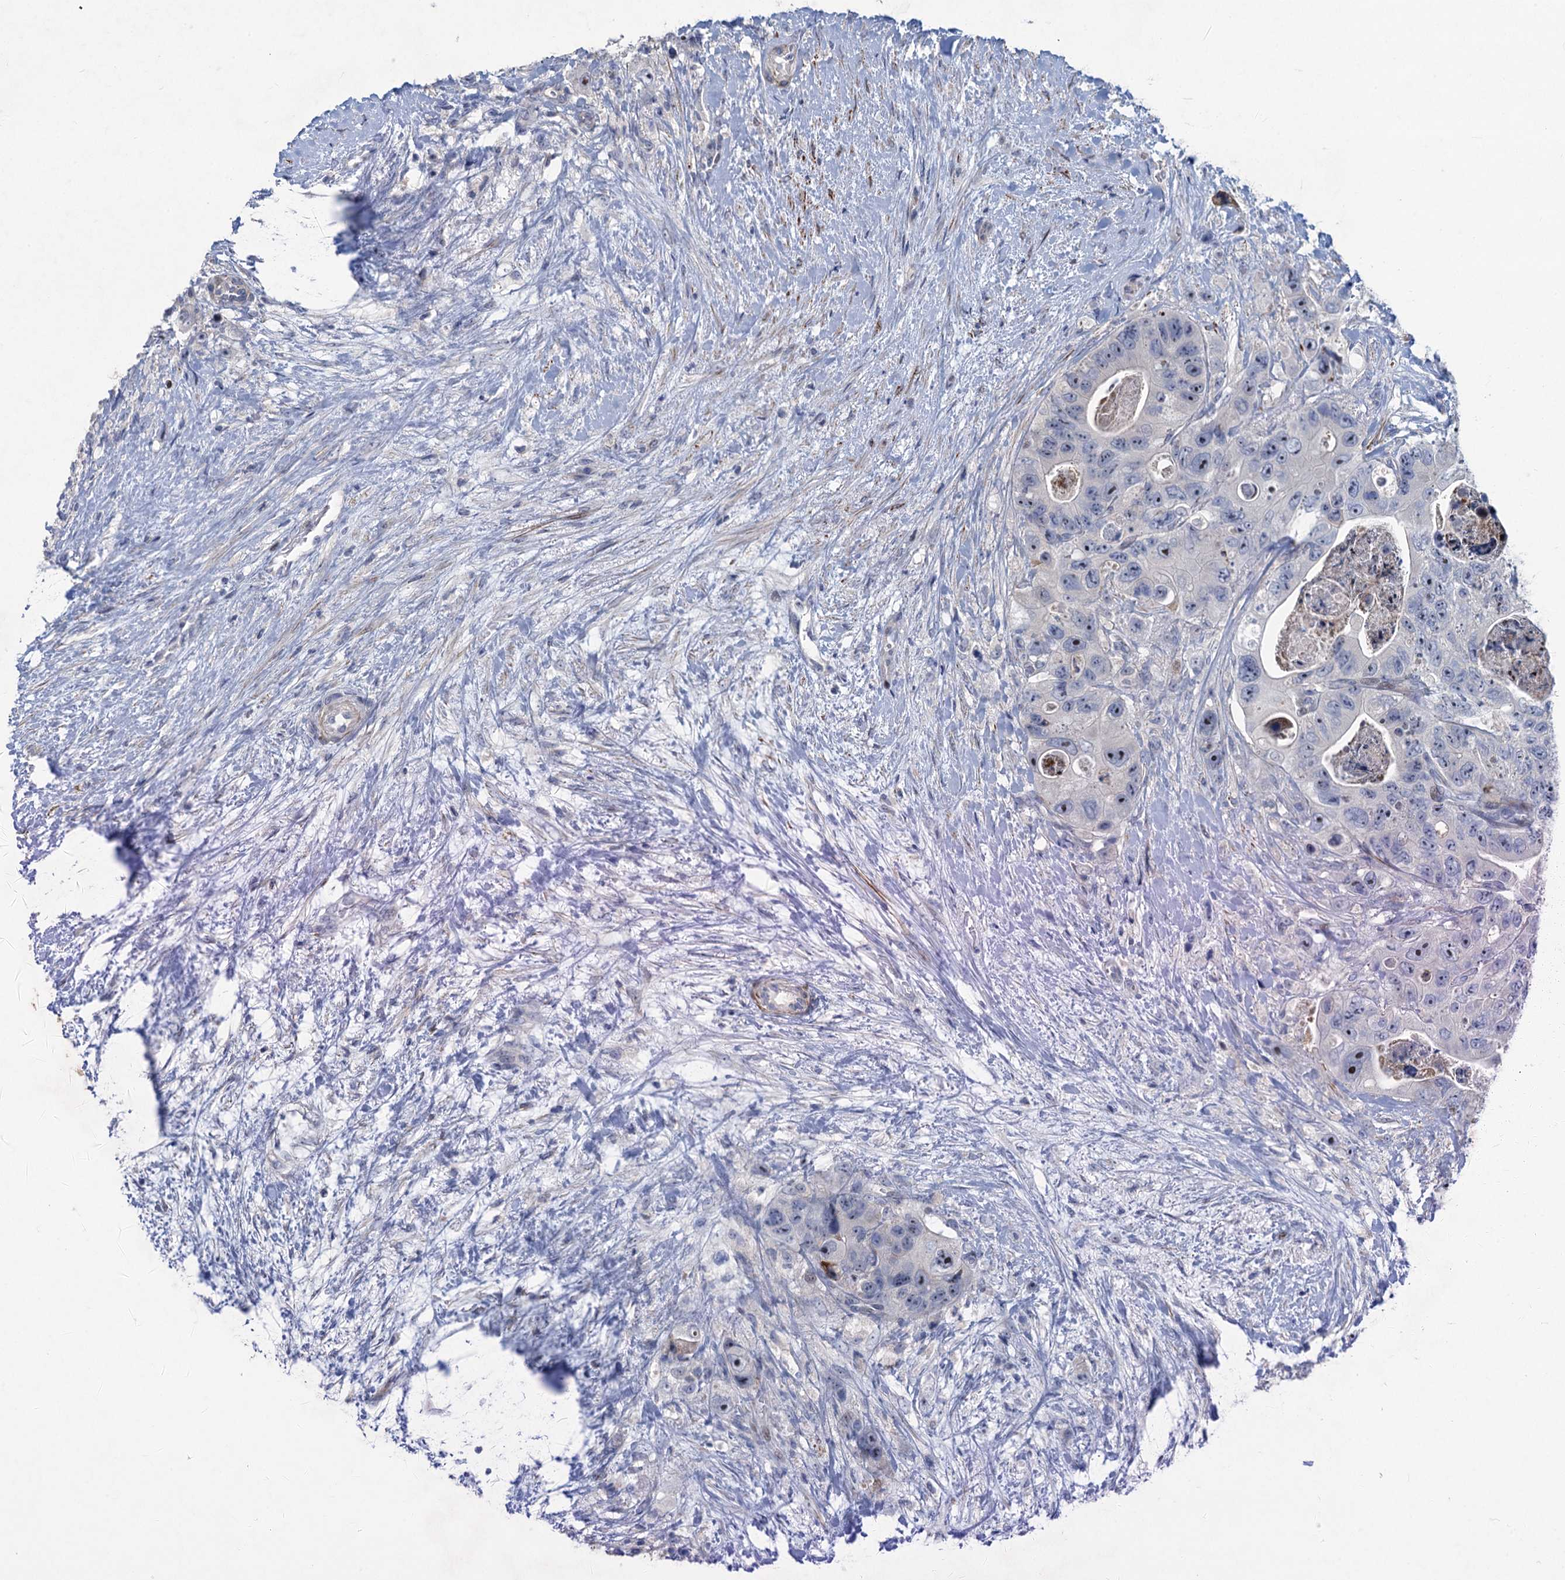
{"staining": {"intensity": "moderate", "quantity": "<25%", "location": "nuclear"}, "tissue": "colorectal cancer", "cell_type": "Tumor cells", "image_type": "cancer", "snomed": [{"axis": "morphology", "description": "Adenocarcinoma, NOS"}, {"axis": "topography", "description": "Colon"}], "caption": "DAB (3,3'-diaminobenzidine) immunohistochemical staining of colorectal adenocarcinoma shows moderate nuclear protein staining in about <25% of tumor cells.", "gene": "ESYT3", "patient": {"sex": "female", "age": 46}}